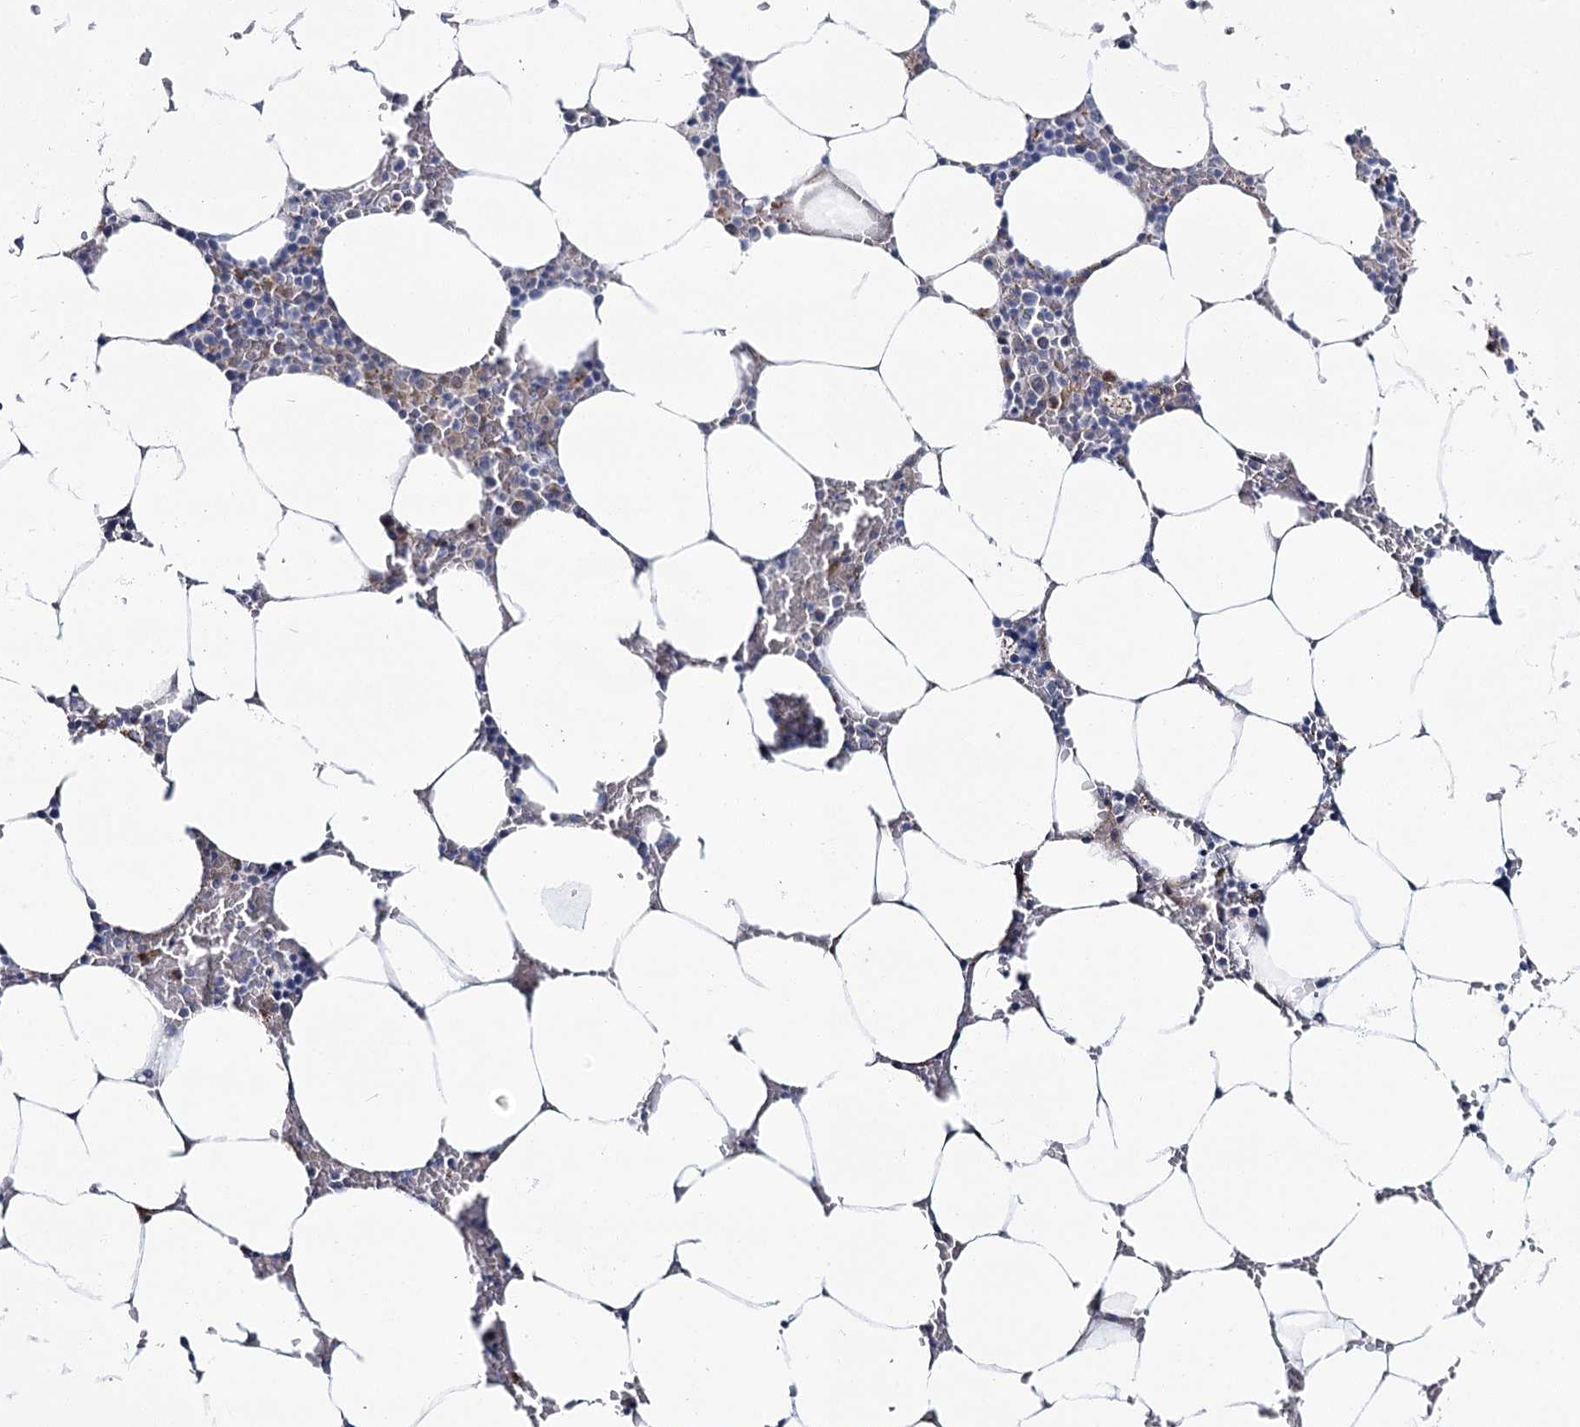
{"staining": {"intensity": "negative", "quantity": "none", "location": "none"}, "tissue": "bone marrow", "cell_type": "Hematopoietic cells", "image_type": "normal", "snomed": [{"axis": "morphology", "description": "Normal tissue, NOS"}, {"axis": "topography", "description": "Bone marrow"}], "caption": "This is an IHC photomicrograph of unremarkable bone marrow. There is no staining in hematopoietic cells.", "gene": "CPLANE1", "patient": {"sex": "male", "age": 70}}